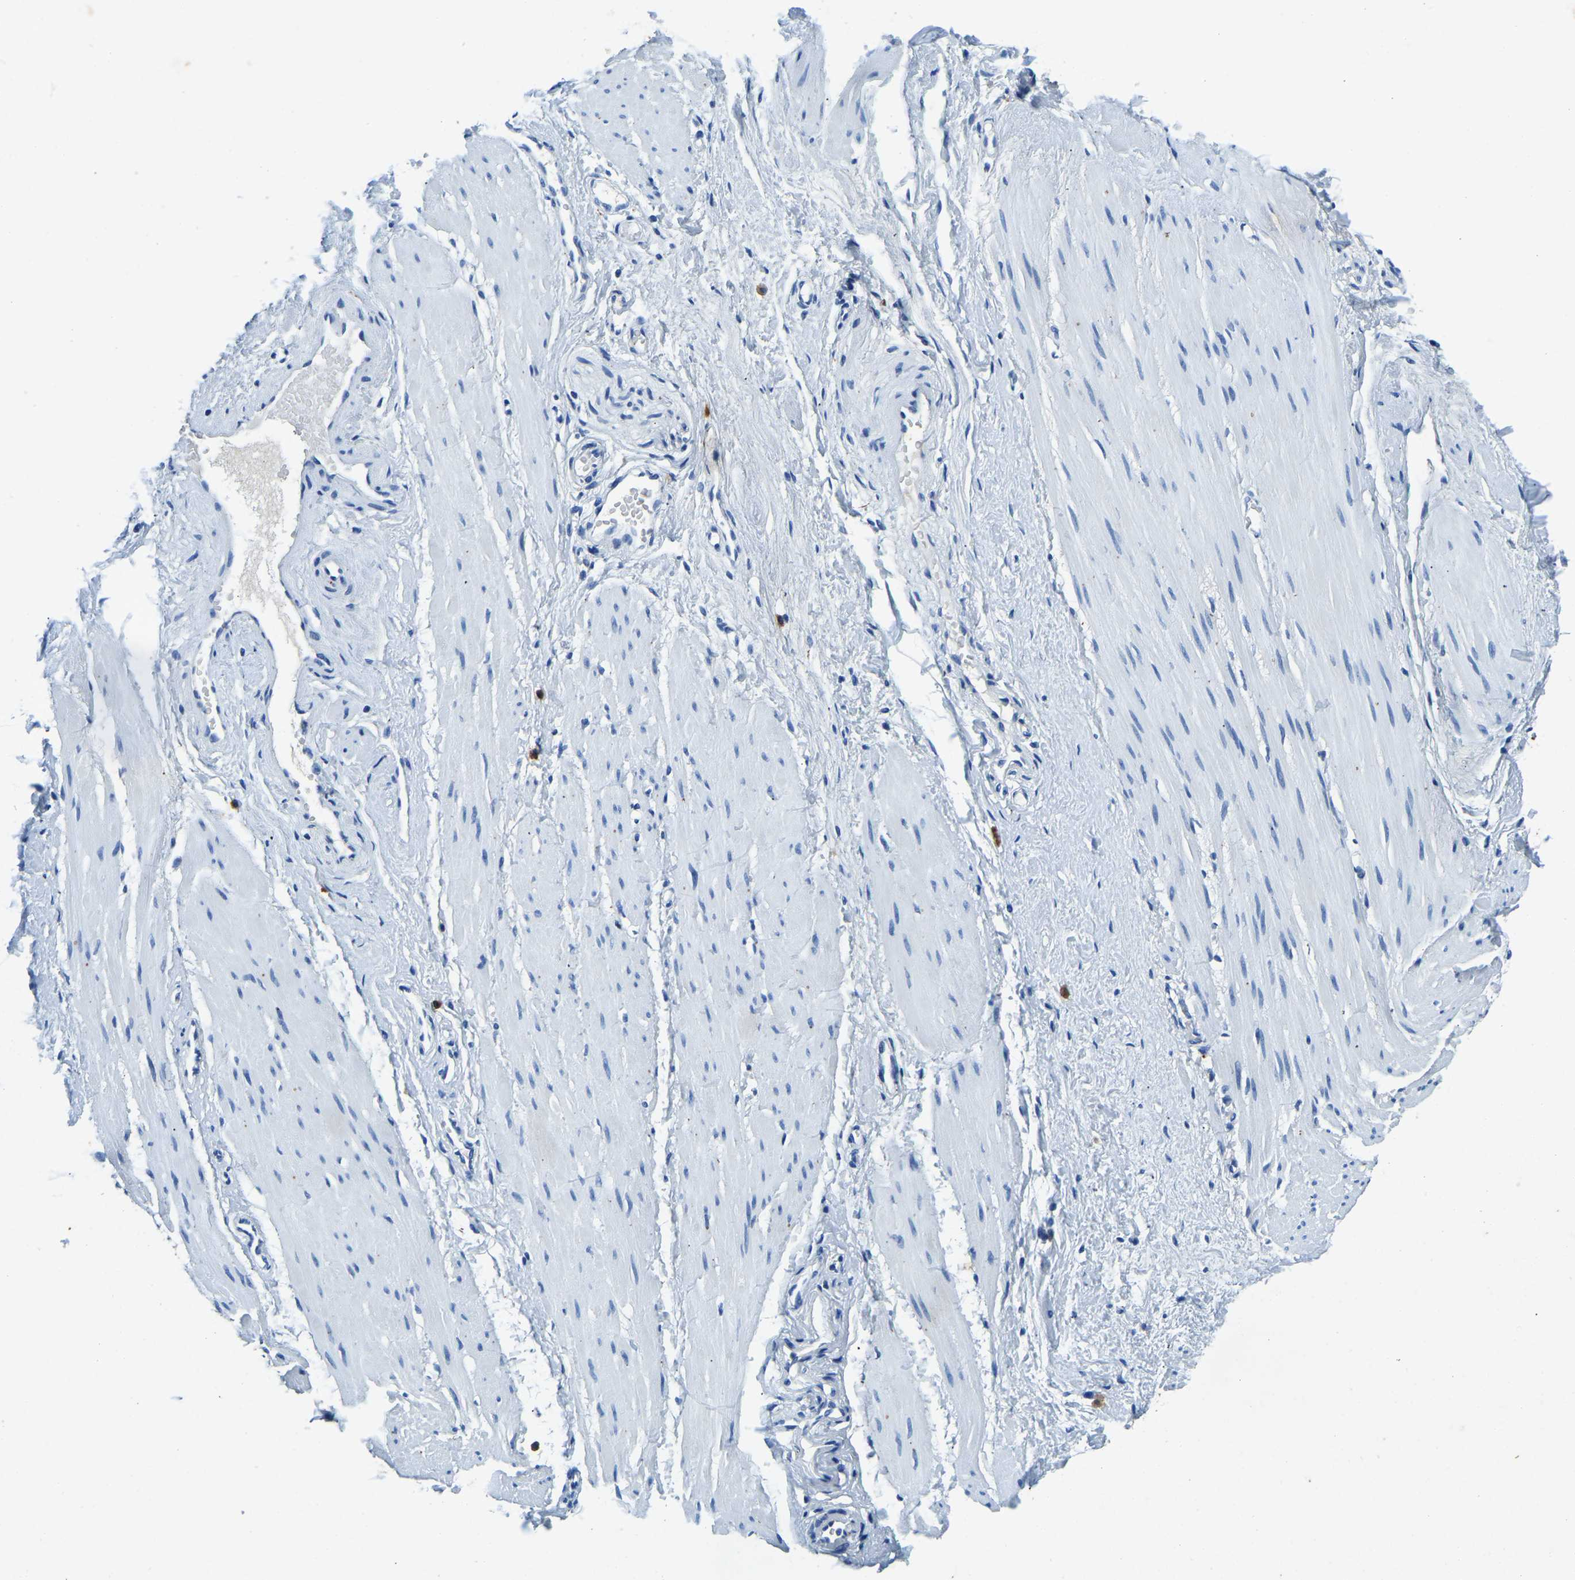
{"staining": {"intensity": "negative", "quantity": "none", "location": "none"}, "tissue": "adipose tissue", "cell_type": "Adipocytes", "image_type": "normal", "snomed": [{"axis": "morphology", "description": "Normal tissue, NOS"}, {"axis": "topography", "description": "Soft tissue"}, {"axis": "topography", "description": "Vascular tissue"}], "caption": "High power microscopy image of an immunohistochemistry image of normal adipose tissue, revealing no significant positivity in adipocytes.", "gene": "UBN2", "patient": {"sex": "female", "age": 35}}